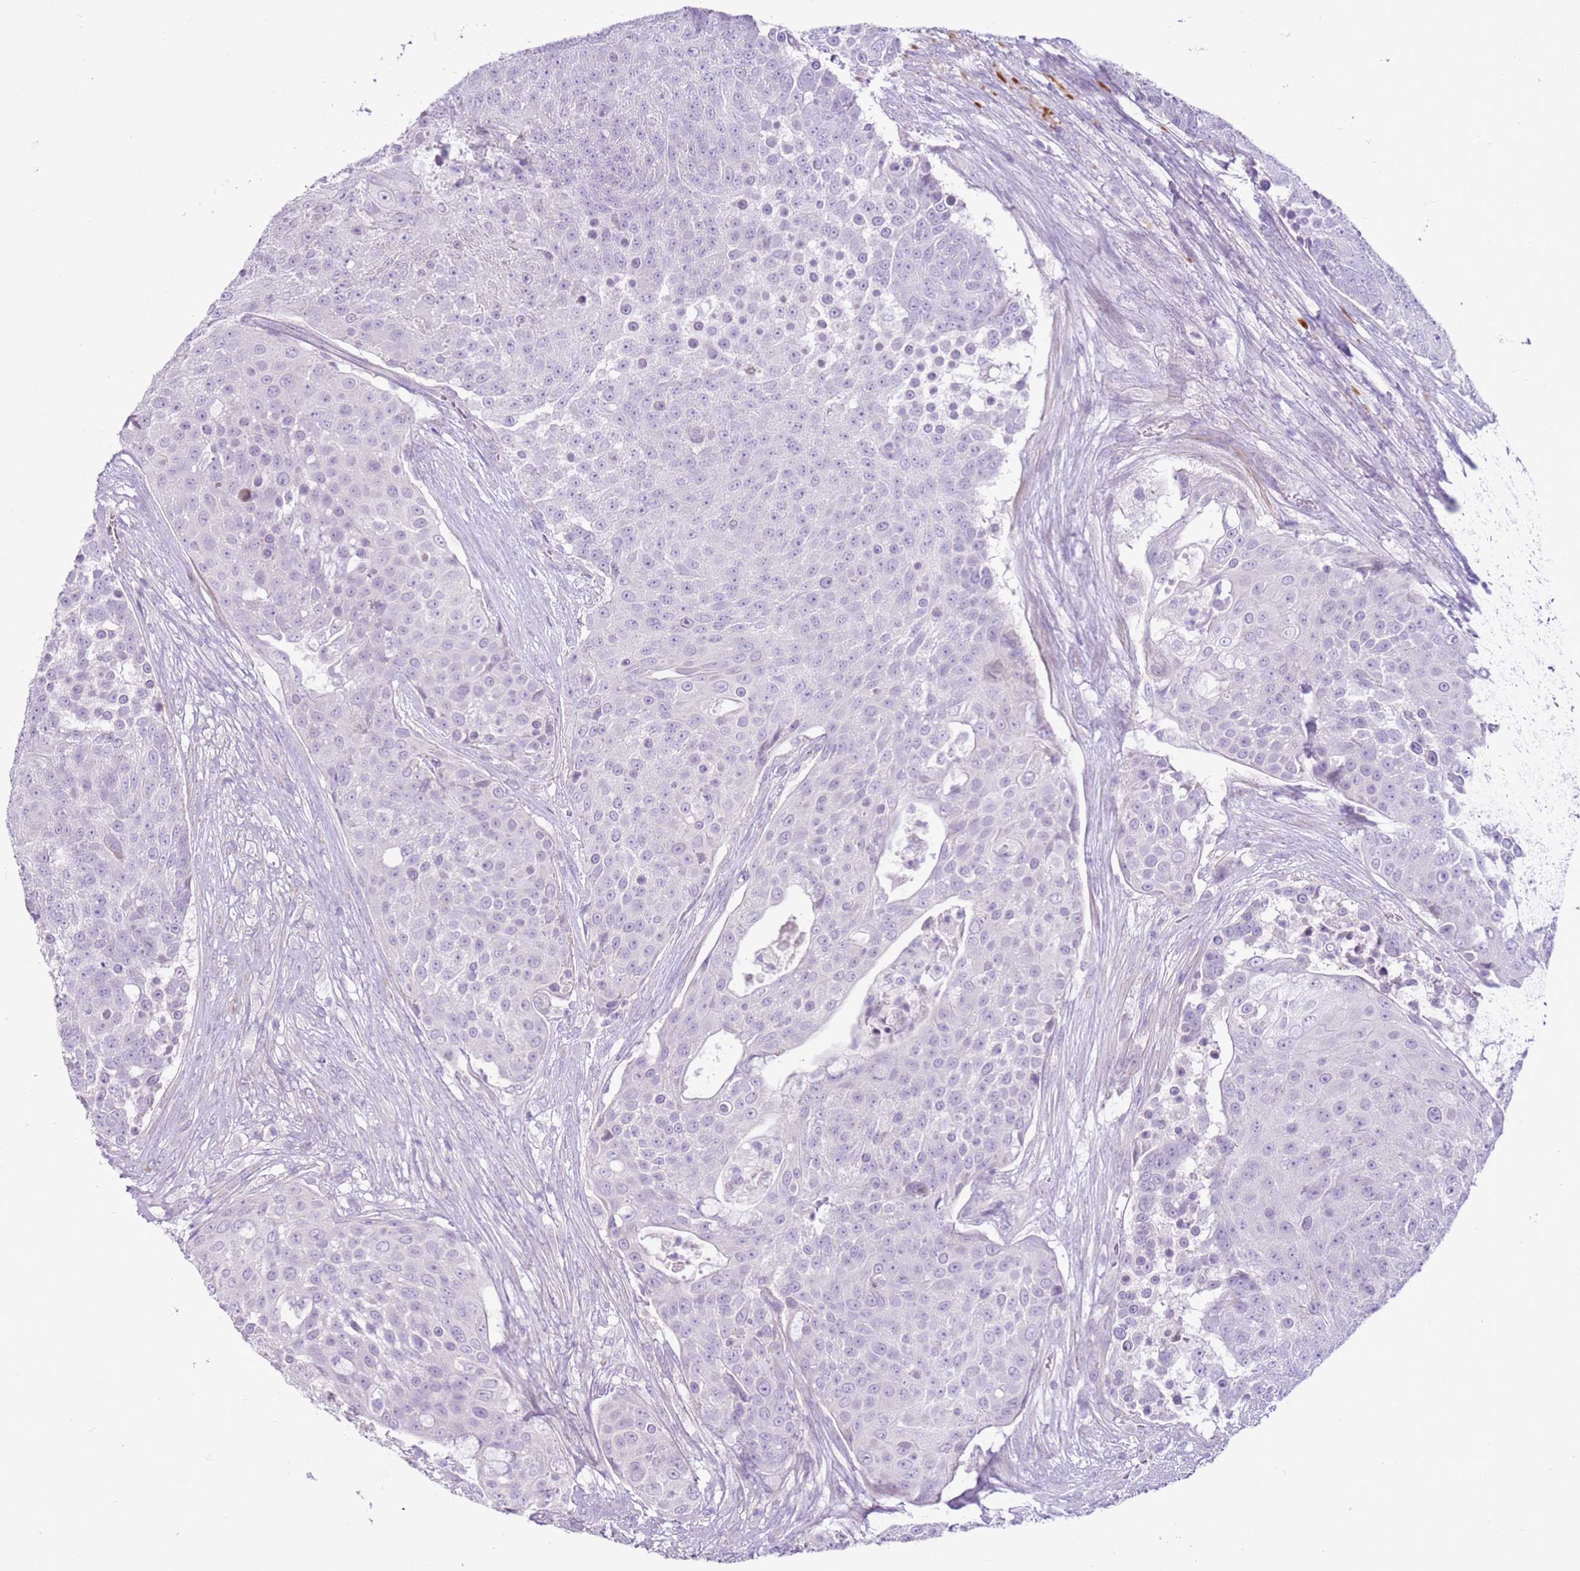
{"staining": {"intensity": "negative", "quantity": "none", "location": "none"}, "tissue": "urothelial cancer", "cell_type": "Tumor cells", "image_type": "cancer", "snomed": [{"axis": "morphology", "description": "Urothelial carcinoma, High grade"}, {"axis": "topography", "description": "Urinary bladder"}], "caption": "This photomicrograph is of urothelial carcinoma (high-grade) stained with immunohistochemistry to label a protein in brown with the nuclei are counter-stained blue. There is no expression in tumor cells. Brightfield microscopy of immunohistochemistry (IHC) stained with DAB (brown) and hematoxylin (blue), captured at high magnification.", "gene": "ZNF239", "patient": {"sex": "female", "age": 63}}